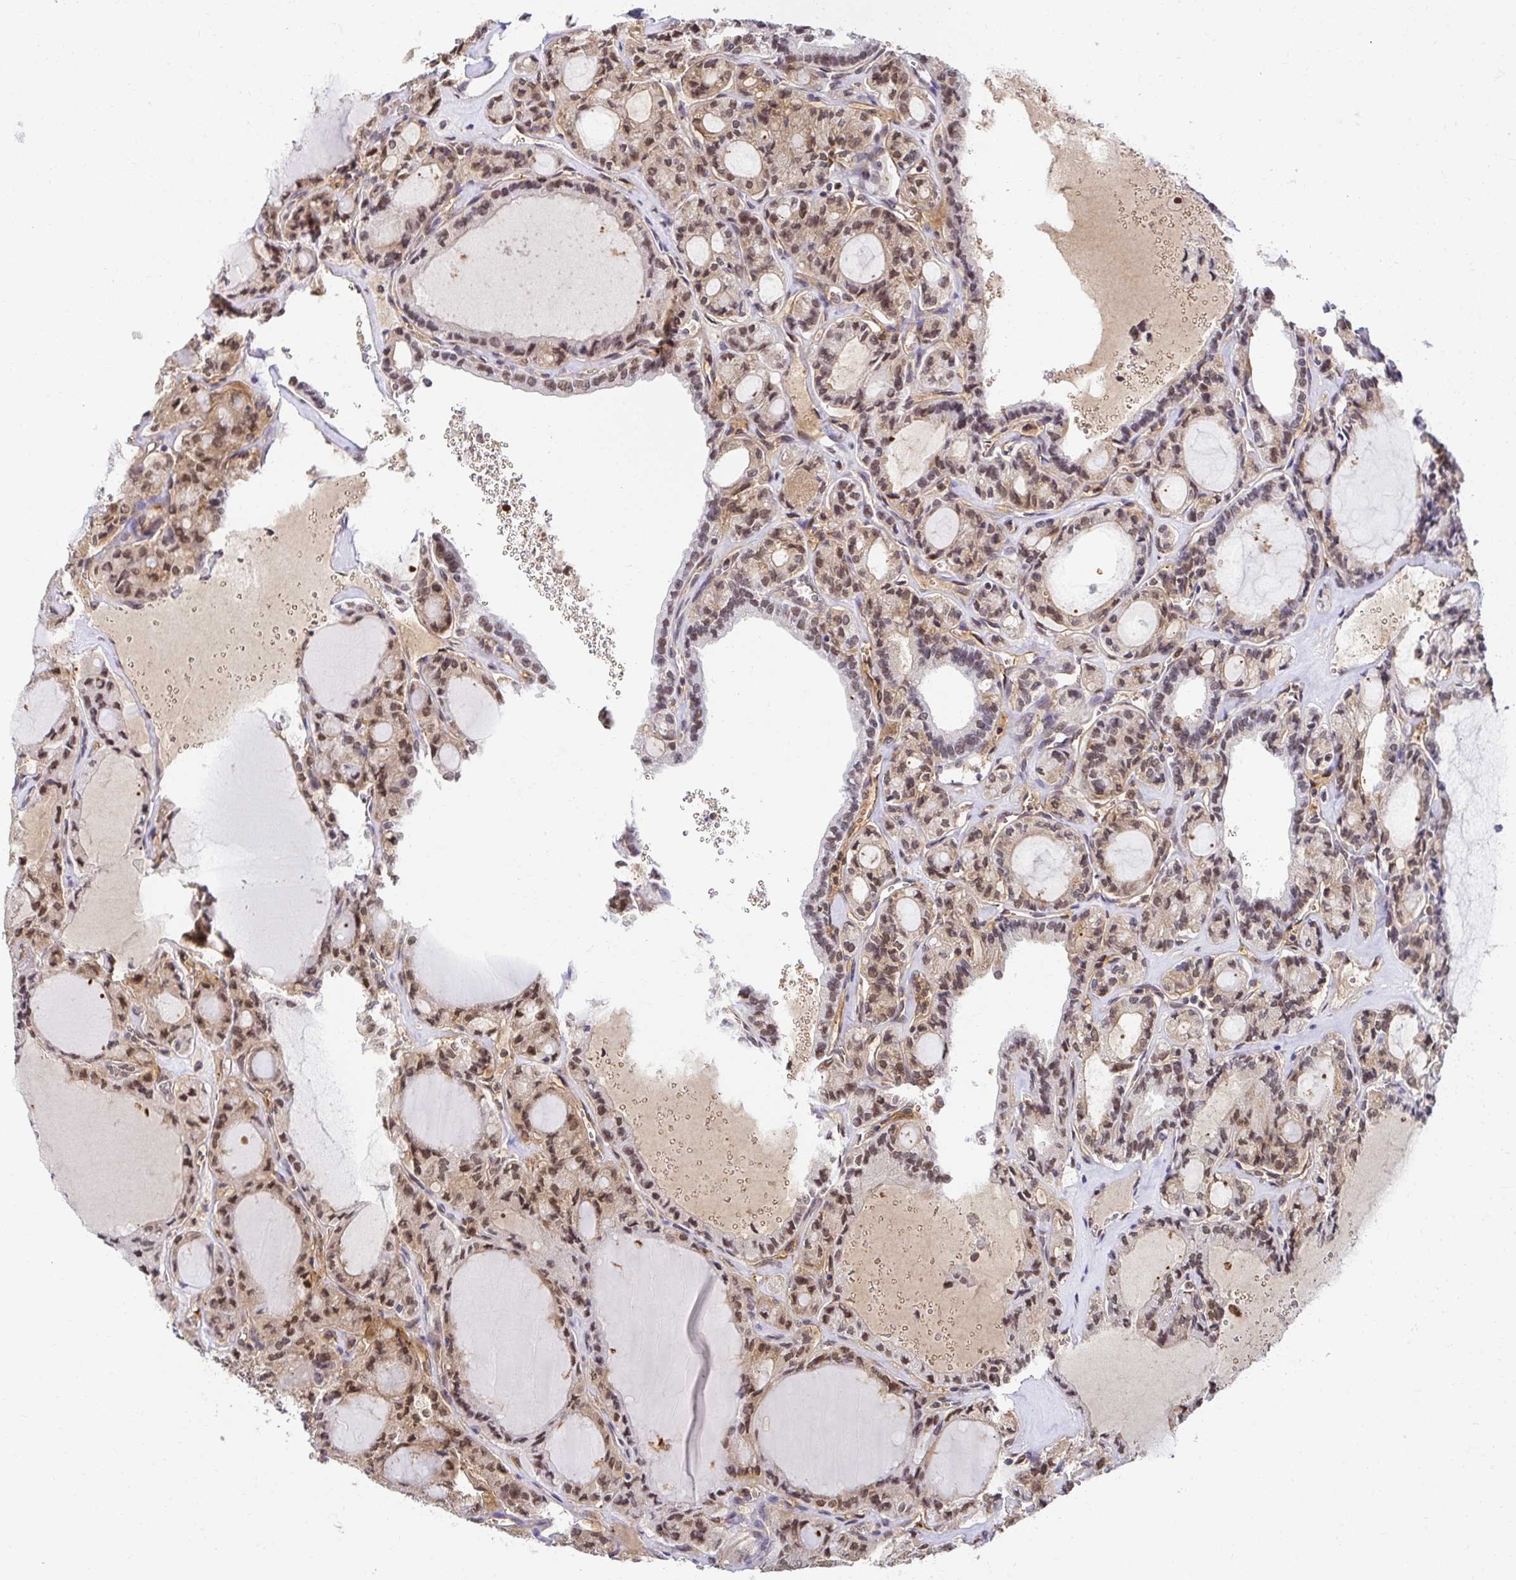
{"staining": {"intensity": "moderate", "quantity": ">75%", "location": "cytoplasmic/membranous,nuclear"}, "tissue": "thyroid cancer", "cell_type": "Tumor cells", "image_type": "cancer", "snomed": [{"axis": "morphology", "description": "Papillary adenocarcinoma, NOS"}, {"axis": "topography", "description": "Thyroid gland"}], "caption": "Protein staining of thyroid papillary adenocarcinoma tissue reveals moderate cytoplasmic/membranous and nuclear positivity in approximately >75% of tumor cells. (brown staining indicates protein expression, while blue staining denotes nuclei).", "gene": "PSMA4", "patient": {"sex": "male", "age": 87}}